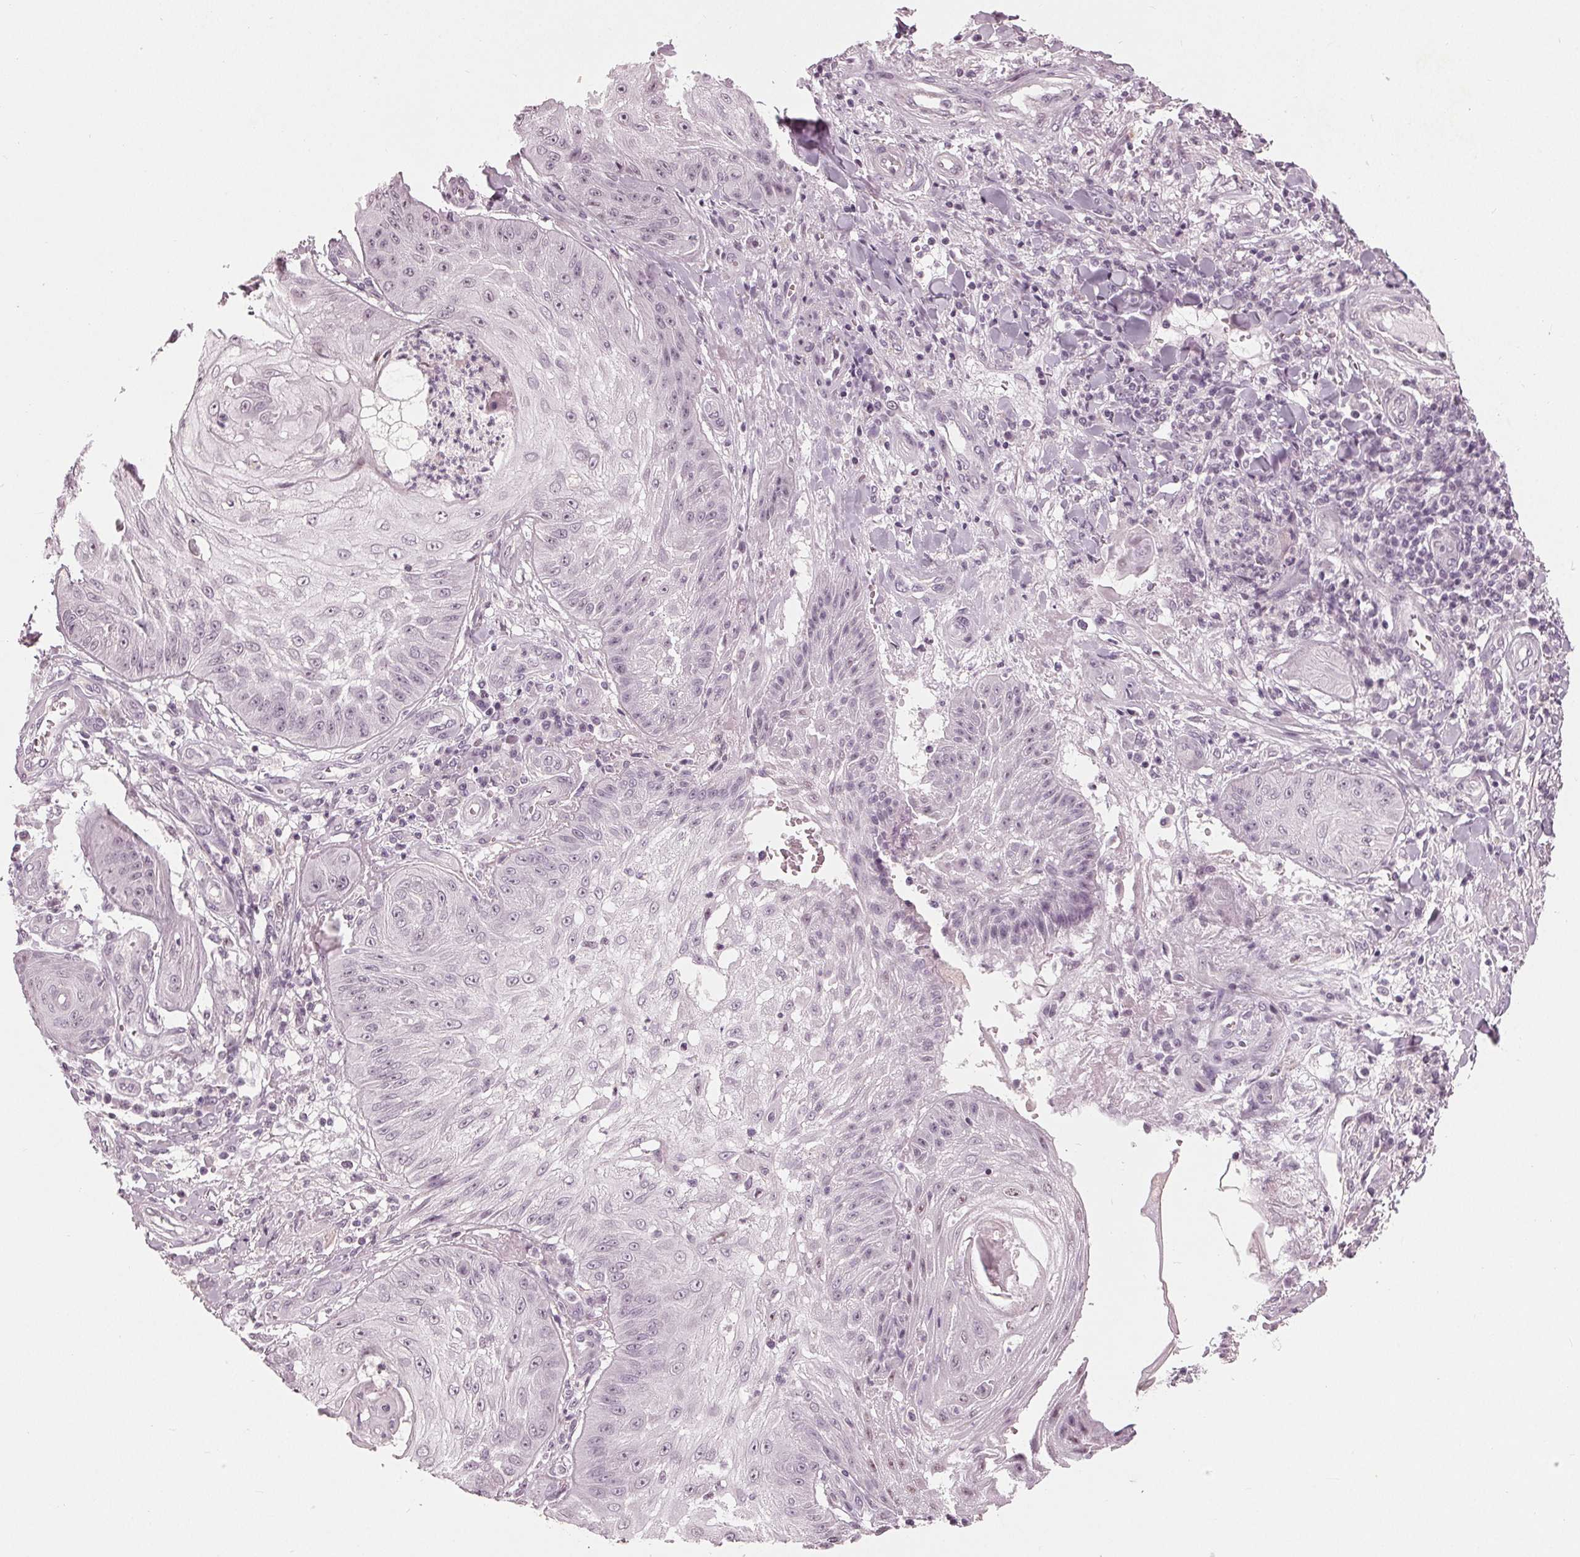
{"staining": {"intensity": "negative", "quantity": "none", "location": "none"}, "tissue": "skin cancer", "cell_type": "Tumor cells", "image_type": "cancer", "snomed": [{"axis": "morphology", "description": "Squamous cell carcinoma, NOS"}, {"axis": "topography", "description": "Skin"}], "caption": "Skin cancer (squamous cell carcinoma) was stained to show a protein in brown. There is no significant positivity in tumor cells. Nuclei are stained in blue.", "gene": "ADPRHL1", "patient": {"sex": "male", "age": 70}}